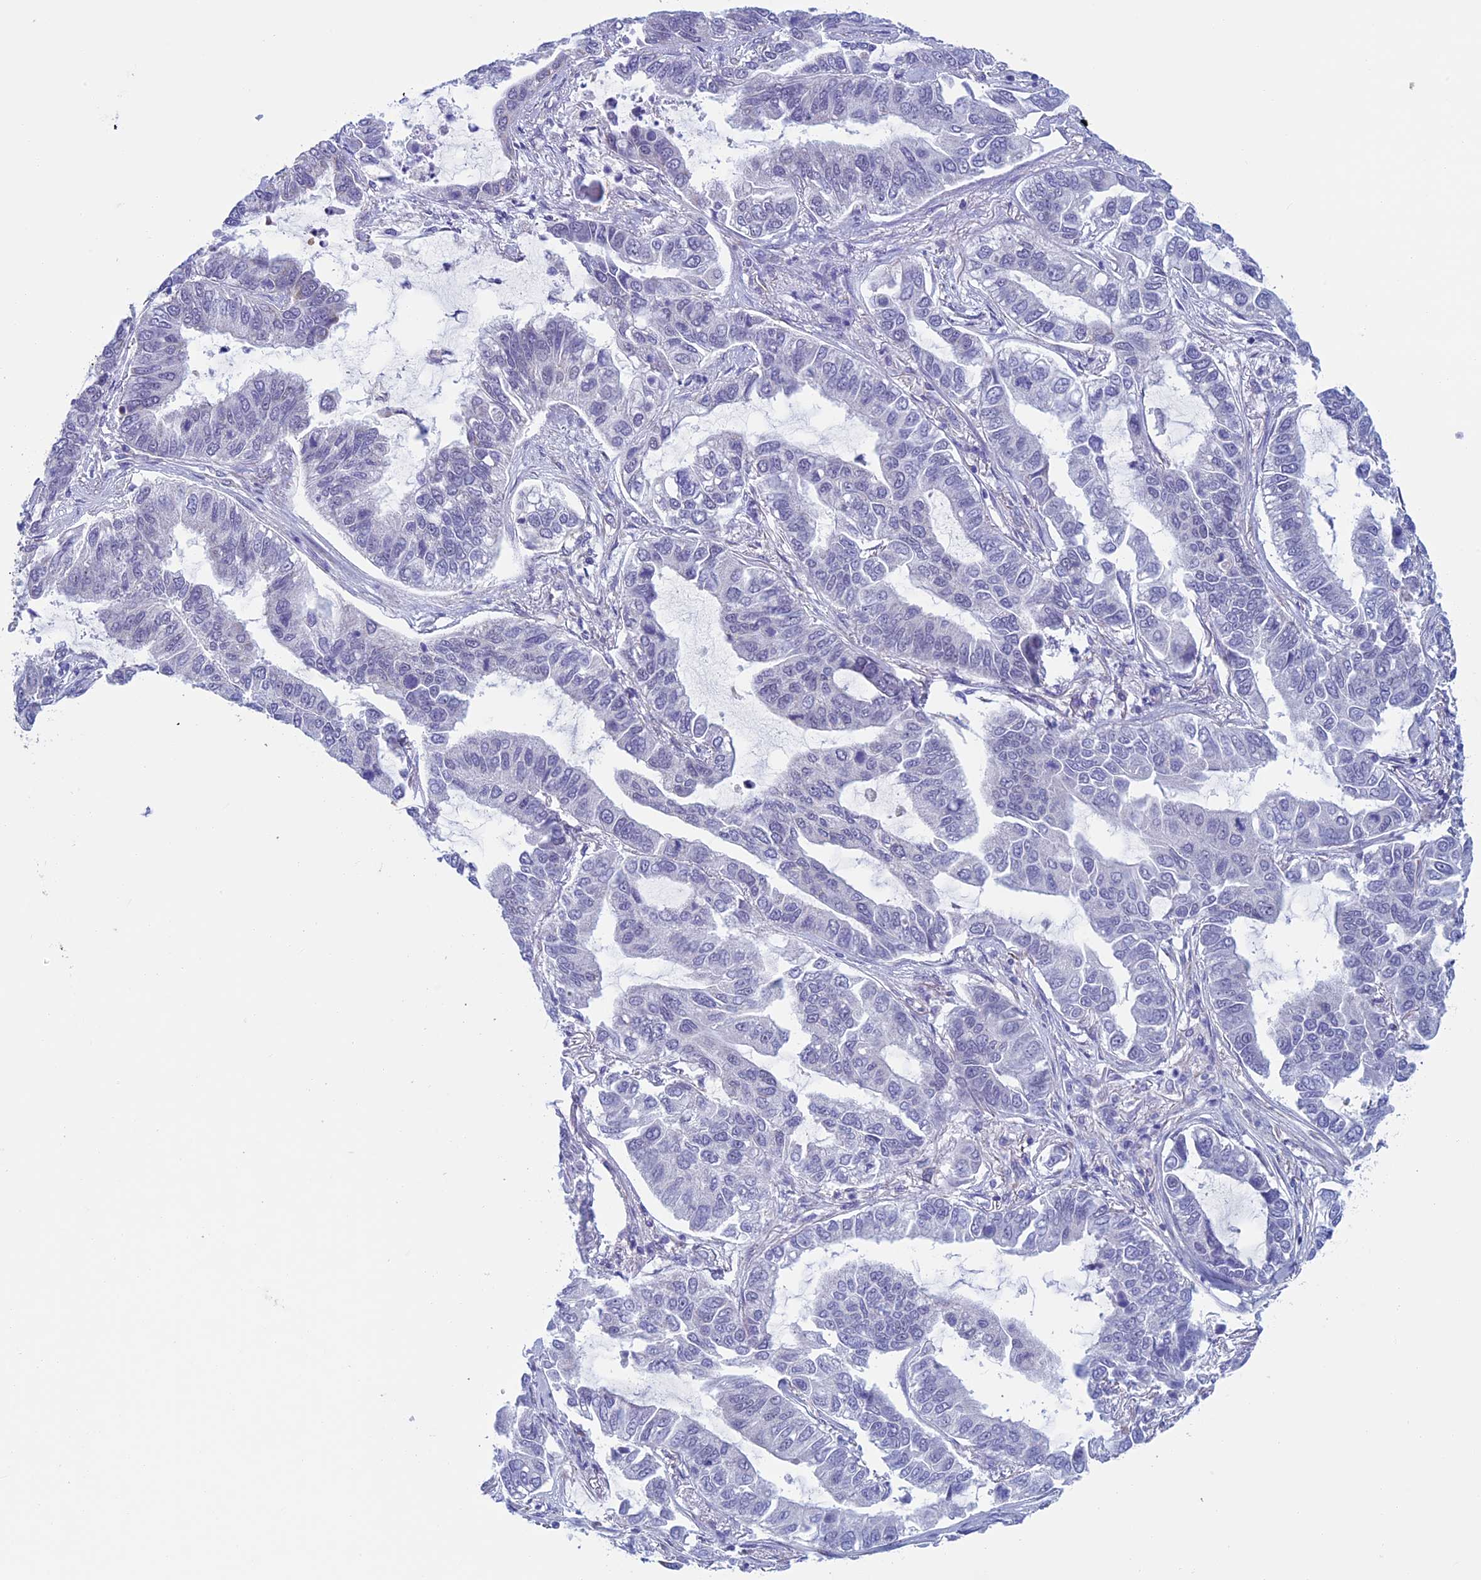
{"staining": {"intensity": "negative", "quantity": "none", "location": "none"}, "tissue": "lung cancer", "cell_type": "Tumor cells", "image_type": "cancer", "snomed": [{"axis": "morphology", "description": "Adenocarcinoma, NOS"}, {"axis": "topography", "description": "Lung"}], "caption": "This is an immunohistochemistry histopathology image of human lung cancer (adenocarcinoma). There is no expression in tumor cells.", "gene": "MFSD12", "patient": {"sex": "male", "age": 64}}